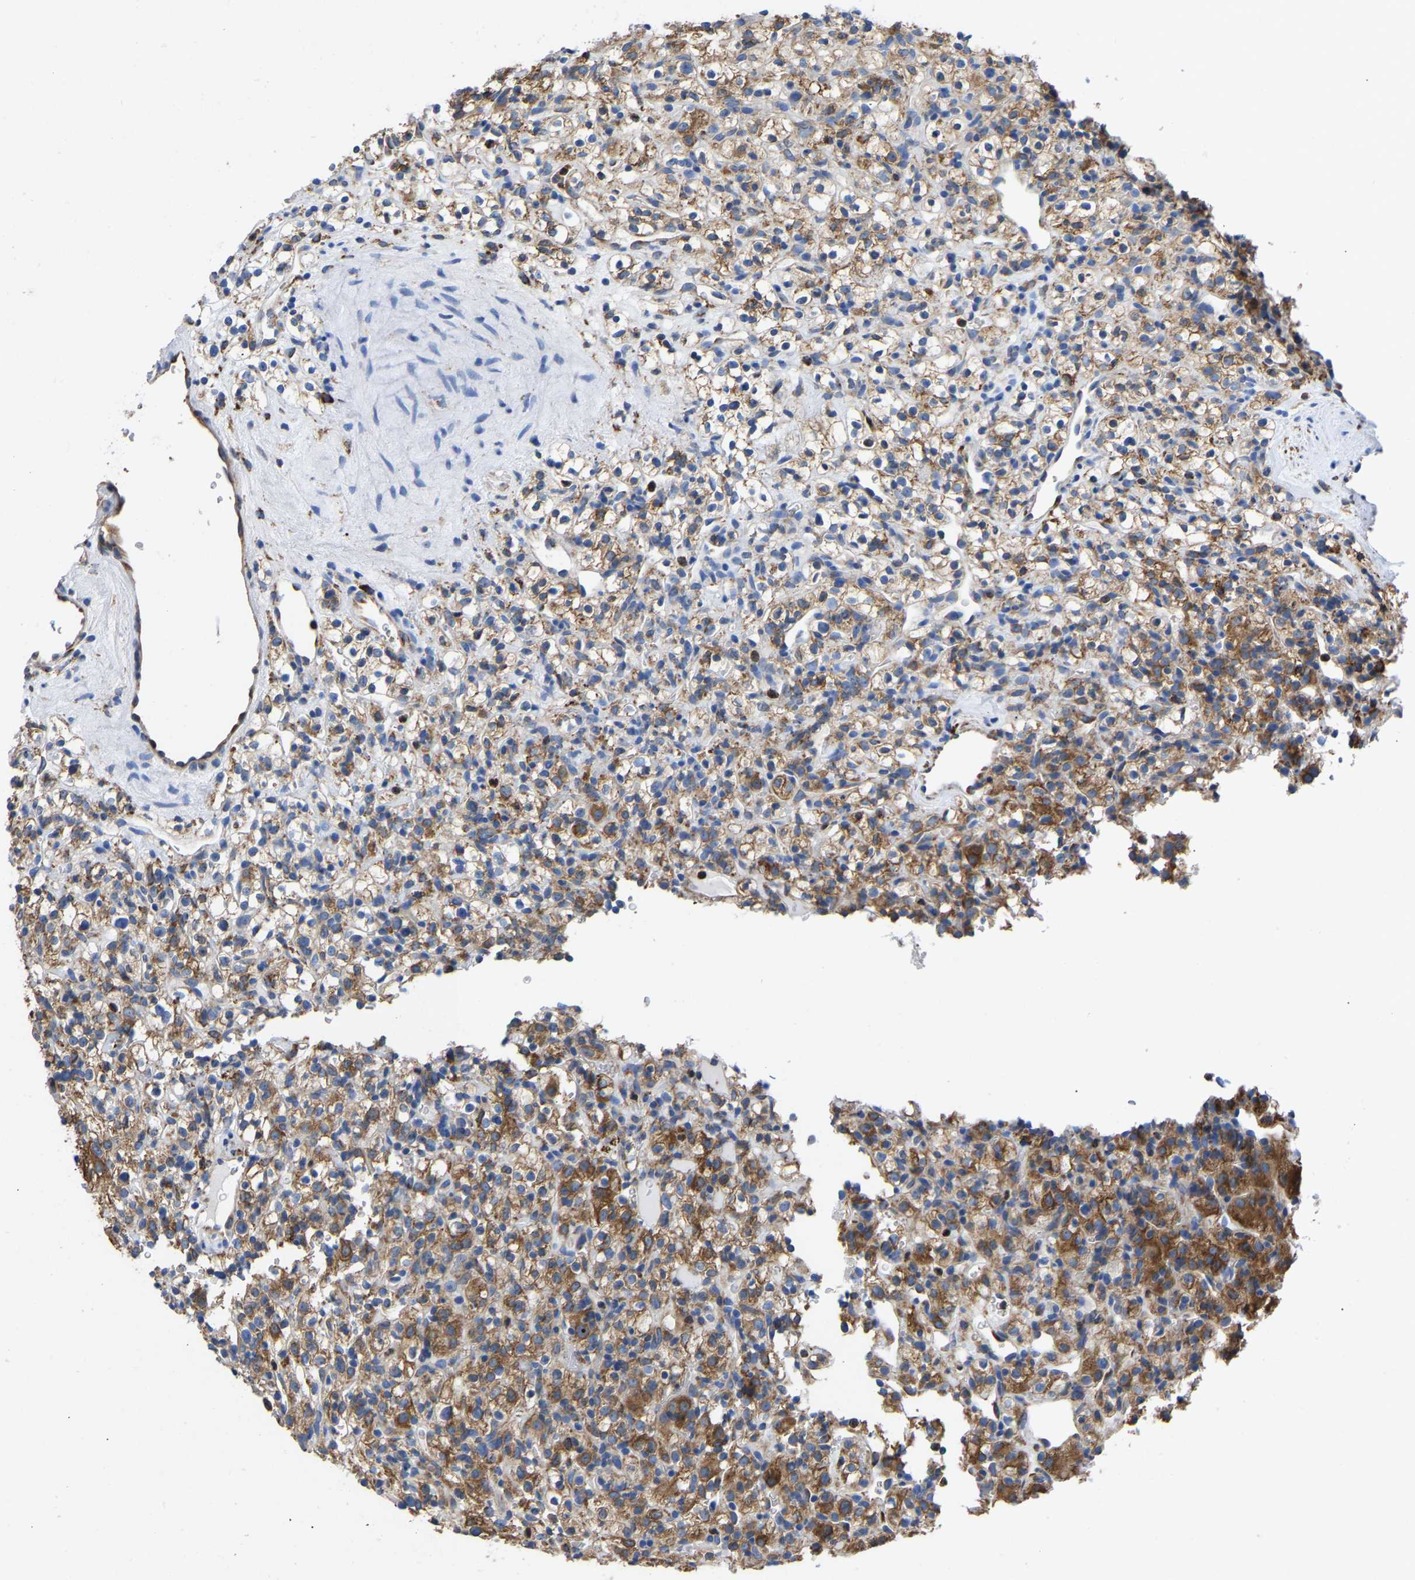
{"staining": {"intensity": "moderate", "quantity": ">75%", "location": "cytoplasmic/membranous"}, "tissue": "renal cancer", "cell_type": "Tumor cells", "image_type": "cancer", "snomed": [{"axis": "morphology", "description": "Normal tissue, NOS"}, {"axis": "morphology", "description": "Adenocarcinoma, NOS"}, {"axis": "topography", "description": "Kidney"}], "caption": "IHC of human adenocarcinoma (renal) shows medium levels of moderate cytoplasmic/membranous staining in about >75% of tumor cells.", "gene": "P4HB", "patient": {"sex": "female", "age": 72}}